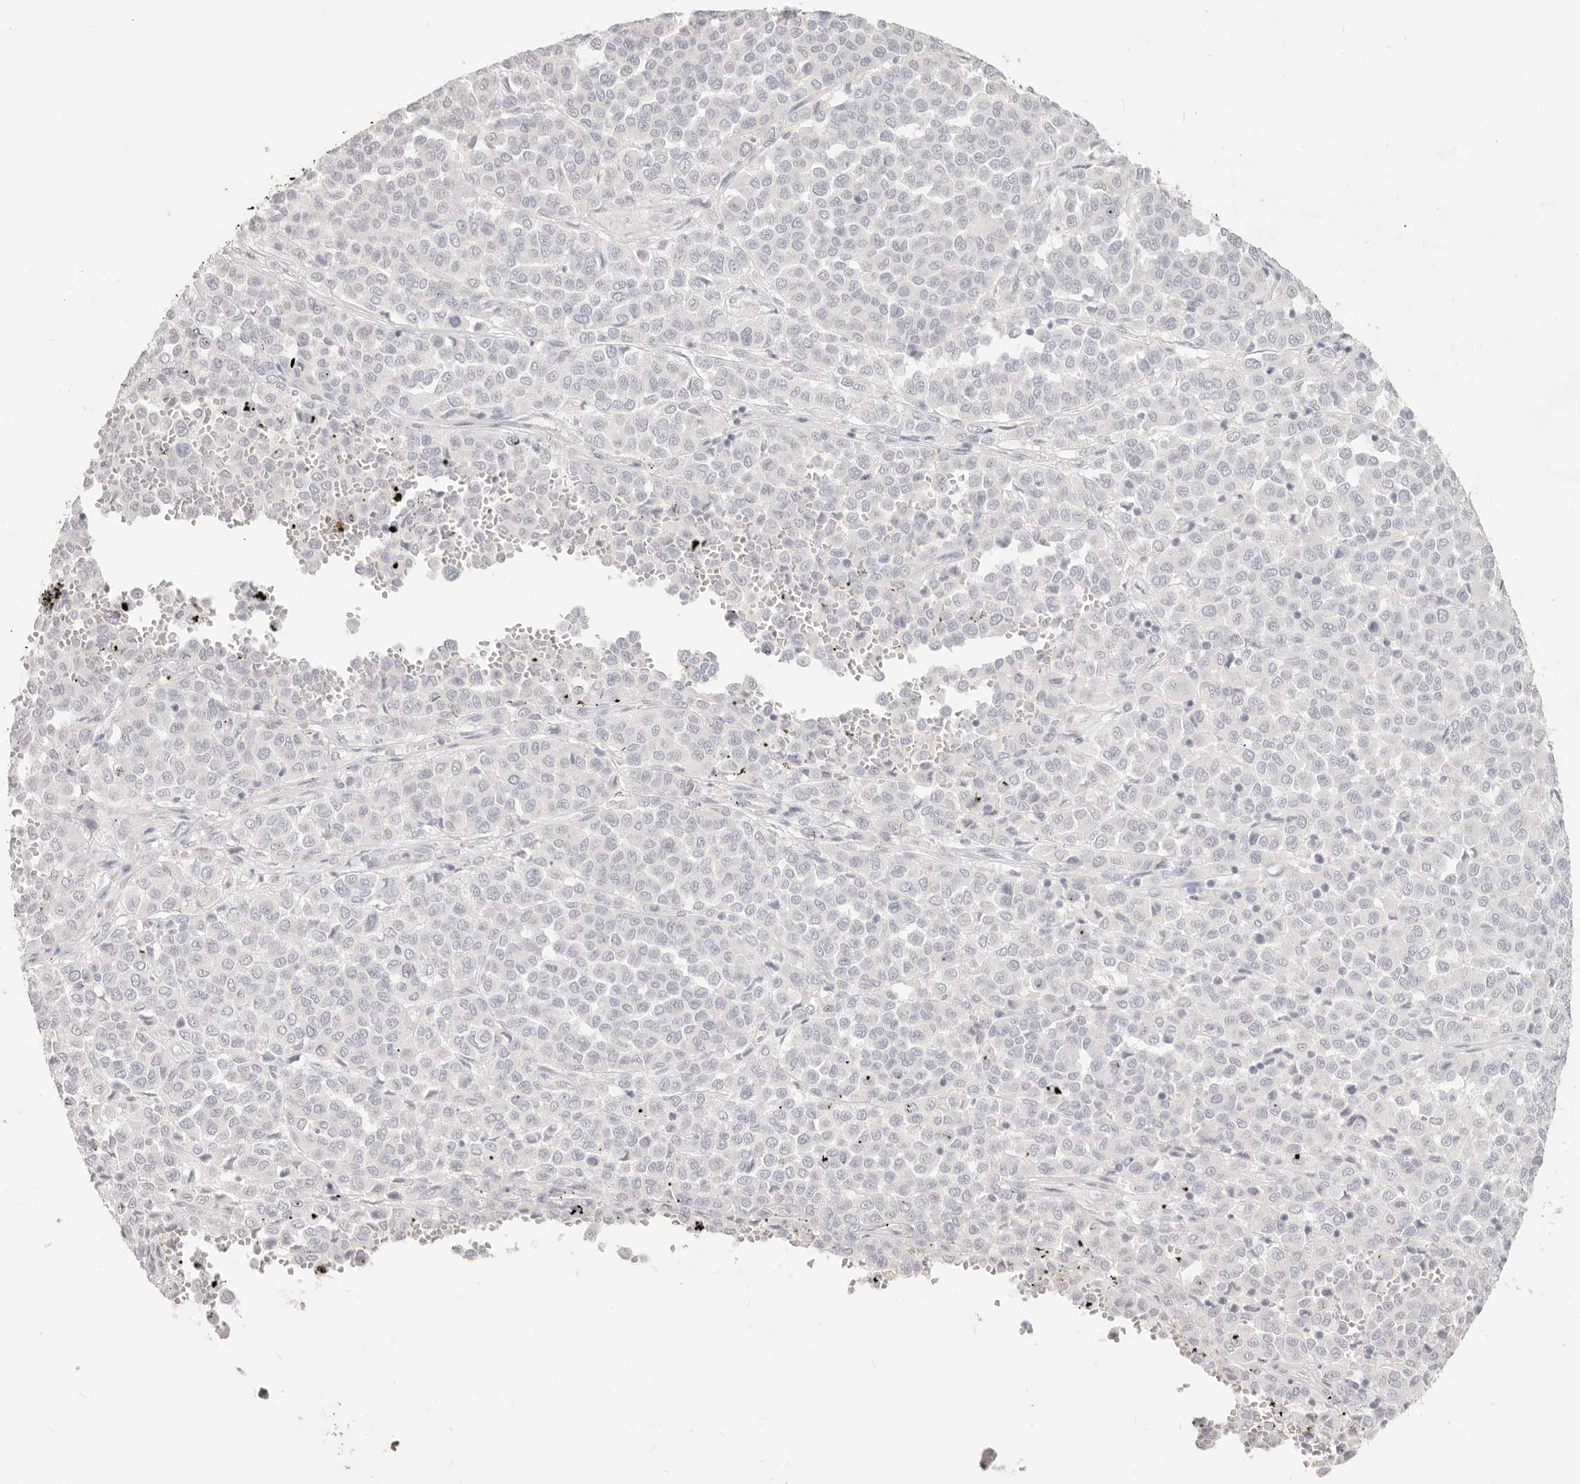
{"staining": {"intensity": "negative", "quantity": "none", "location": "none"}, "tissue": "melanoma", "cell_type": "Tumor cells", "image_type": "cancer", "snomed": [{"axis": "morphology", "description": "Malignant melanoma, Metastatic site"}, {"axis": "topography", "description": "Pancreas"}], "caption": "Tumor cells show no significant expression in malignant melanoma (metastatic site).", "gene": "EPCAM", "patient": {"sex": "female", "age": 30}}